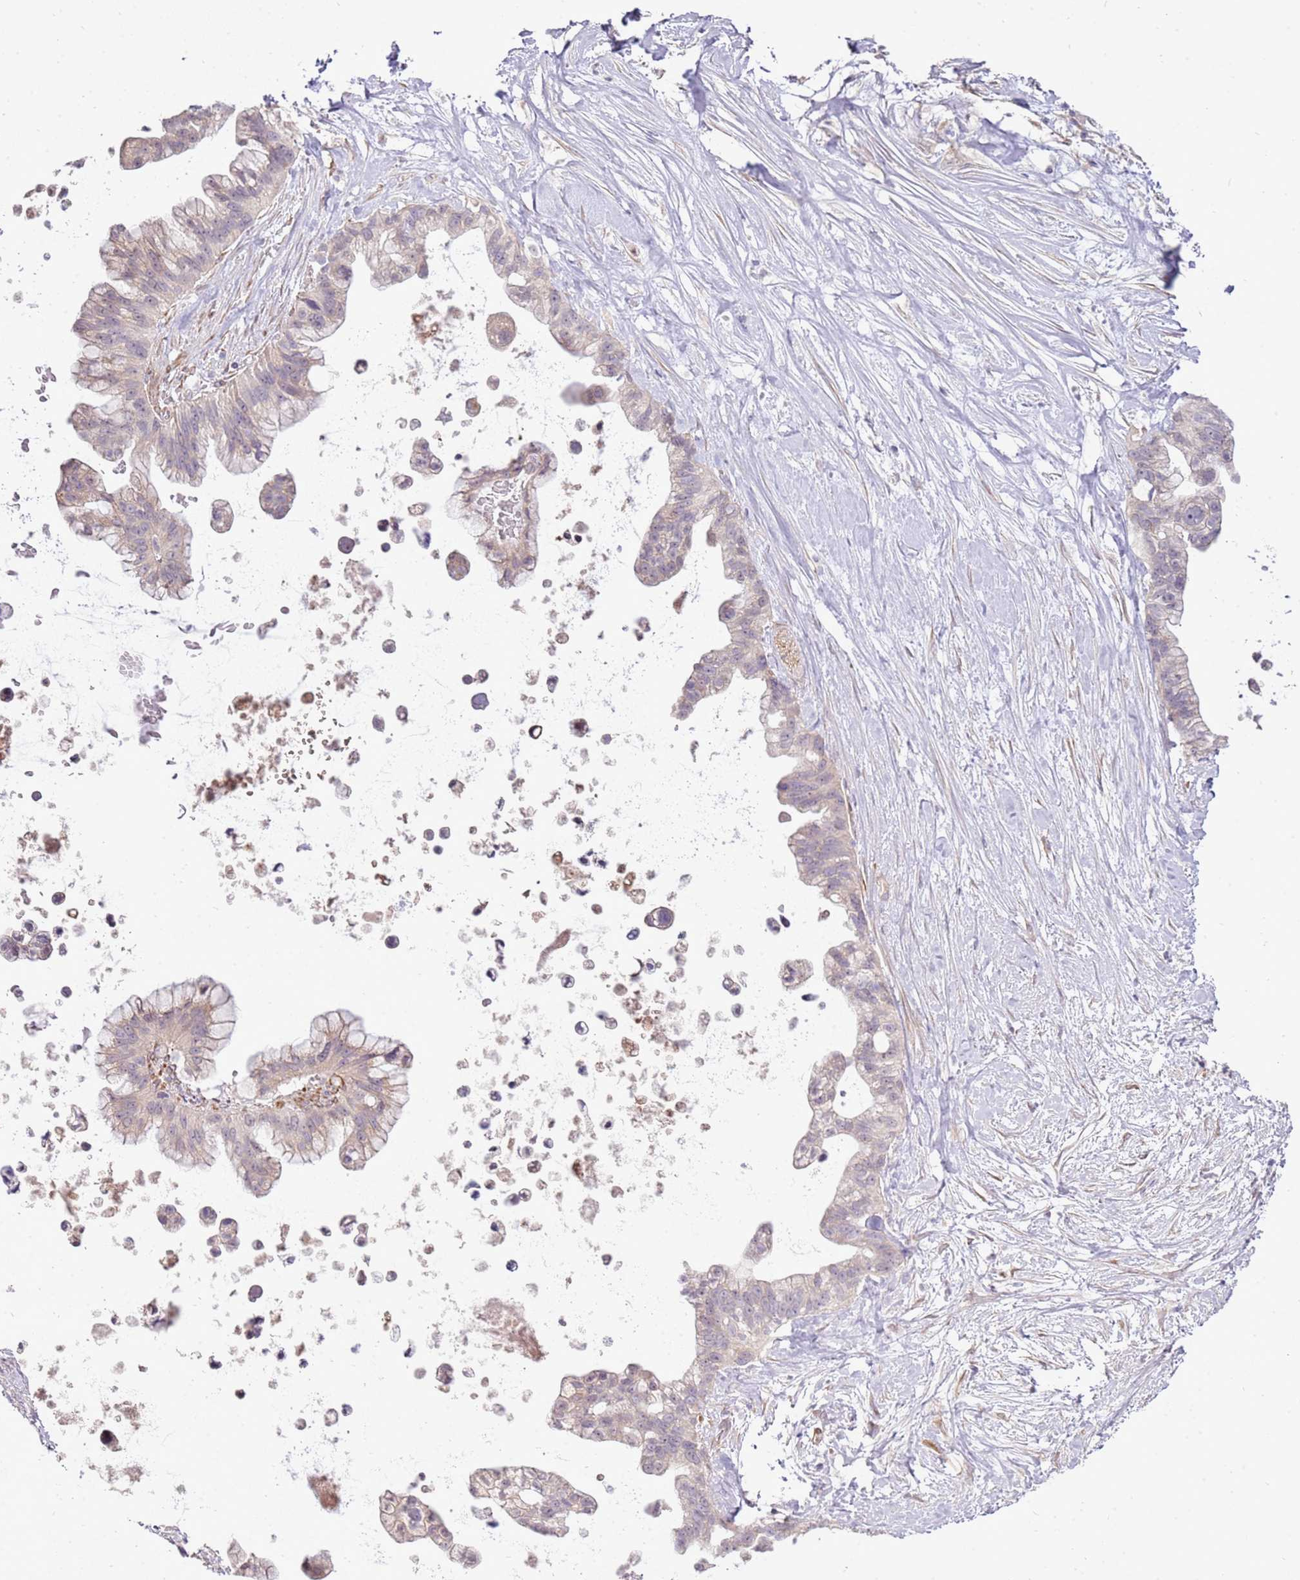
{"staining": {"intensity": "weak", "quantity": "25%-75%", "location": "cytoplasmic/membranous"}, "tissue": "pancreatic cancer", "cell_type": "Tumor cells", "image_type": "cancer", "snomed": [{"axis": "morphology", "description": "Adenocarcinoma, NOS"}, {"axis": "topography", "description": "Pancreas"}], "caption": "An image showing weak cytoplasmic/membranous positivity in about 25%-75% of tumor cells in adenocarcinoma (pancreatic), as visualized by brown immunohistochemical staining.", "gene": "UGGT2", "patient": {"sex": "female", "age": 83}}